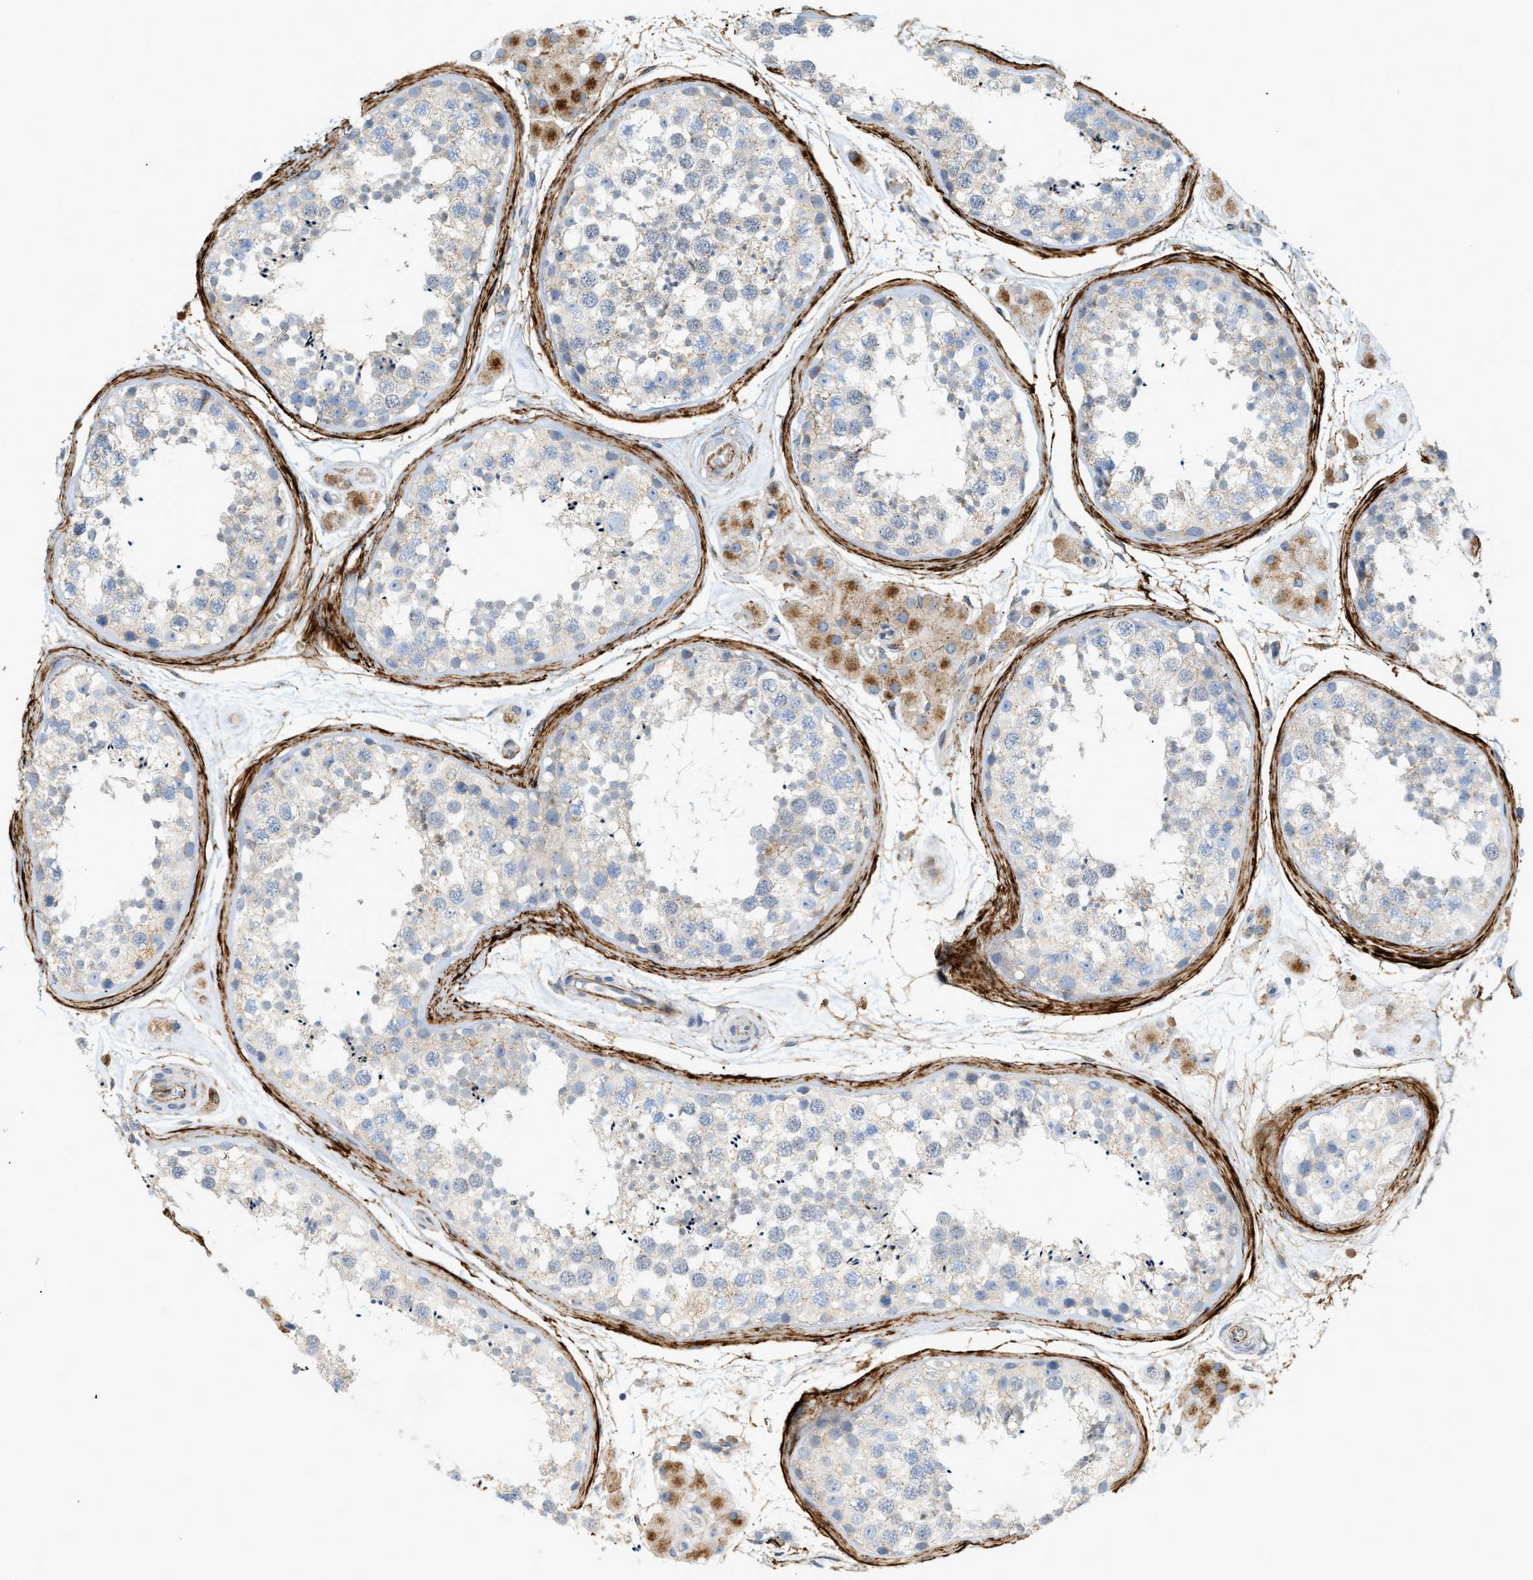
{"staining": {"intensity": "weak", "quantity": "25%-75%", "location": "cytoplasmic/membranous"}, "tissue": "testis", "cell_type": "Cells in seminiferous ducts", "image_type": "normal", "snomed": [{"axis": "morphology", "description": "Normal tissue, NOS"}, {"axis": "topography", "description": "Testis"}], "caption": "Brown immunohistochemical staining in unremarkable testis reveals weak cytoplasmic/membranous positivity in about 25%-75% of cells in seminiferous ducts. Nuclei are stained in blue.", "gene": "LMBRD1", "patient": {"sex": "male", "age": 56}}